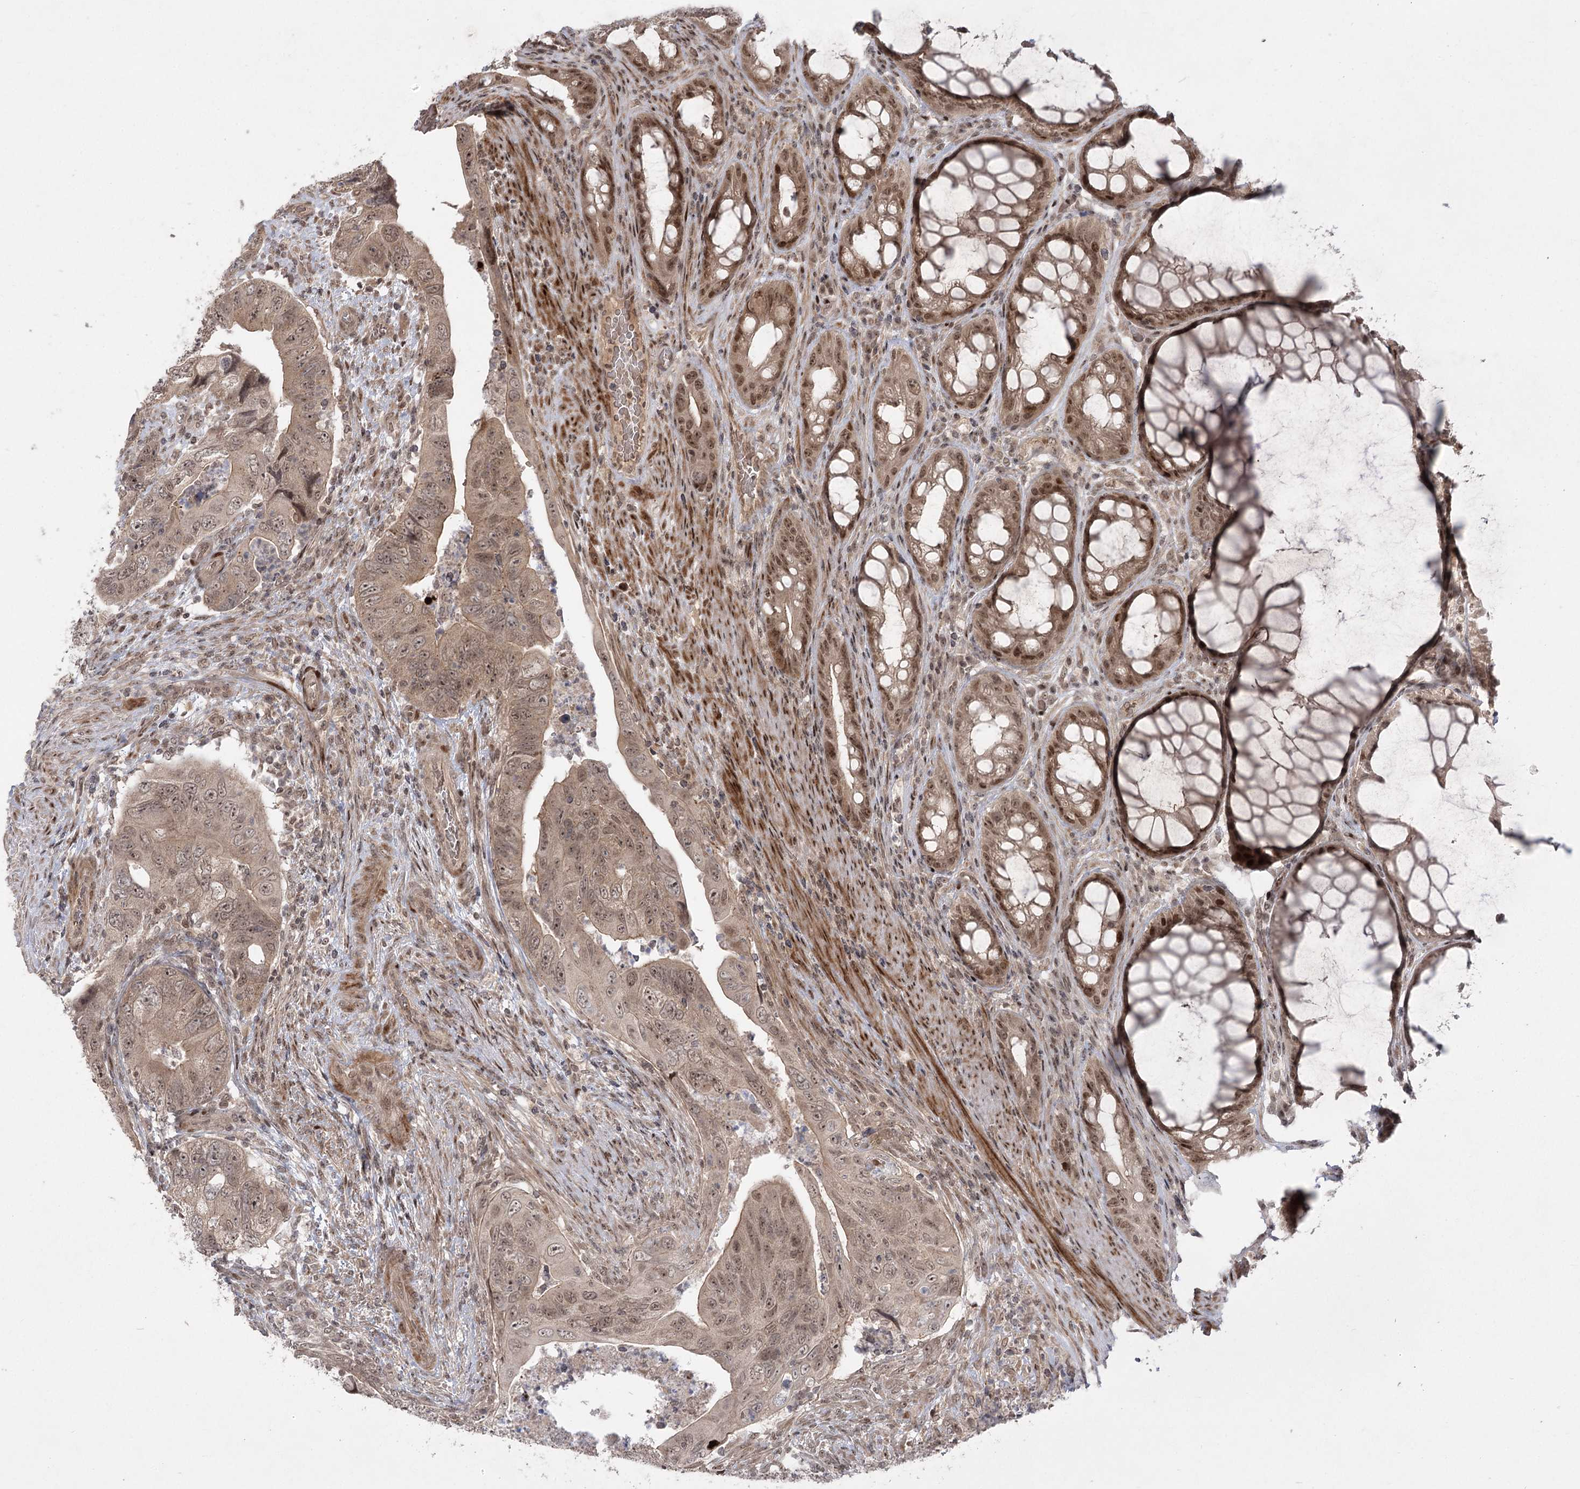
{"staining": {"intensity": "moderate", "quantity": "25%-75%", "location": "cytoplasmic/membranous,nuclear"}, "tissue": "colorectal cancer", "cell_type": "Tumor cells", "image_type": "cancer", "snomed": [{"axis": "morphology", "description": "Adenocarcinoma, NOS"}, {"axis": "topography", "description": "Rectum"}], "caption": "An immunohistochemistry (IHC) micrograph of neoplastic tissue is shown. Protein staining in brown labels moderate cytoplasmic/membranous and nuclear positivity in colorectal cancer (adenocarcinoma) within tumor cells. Ihc stains the protein of interest in brown and the nuclei are stained blue.", "gene": "HELQ", "patient": {"sex": "male", "age": 63}}